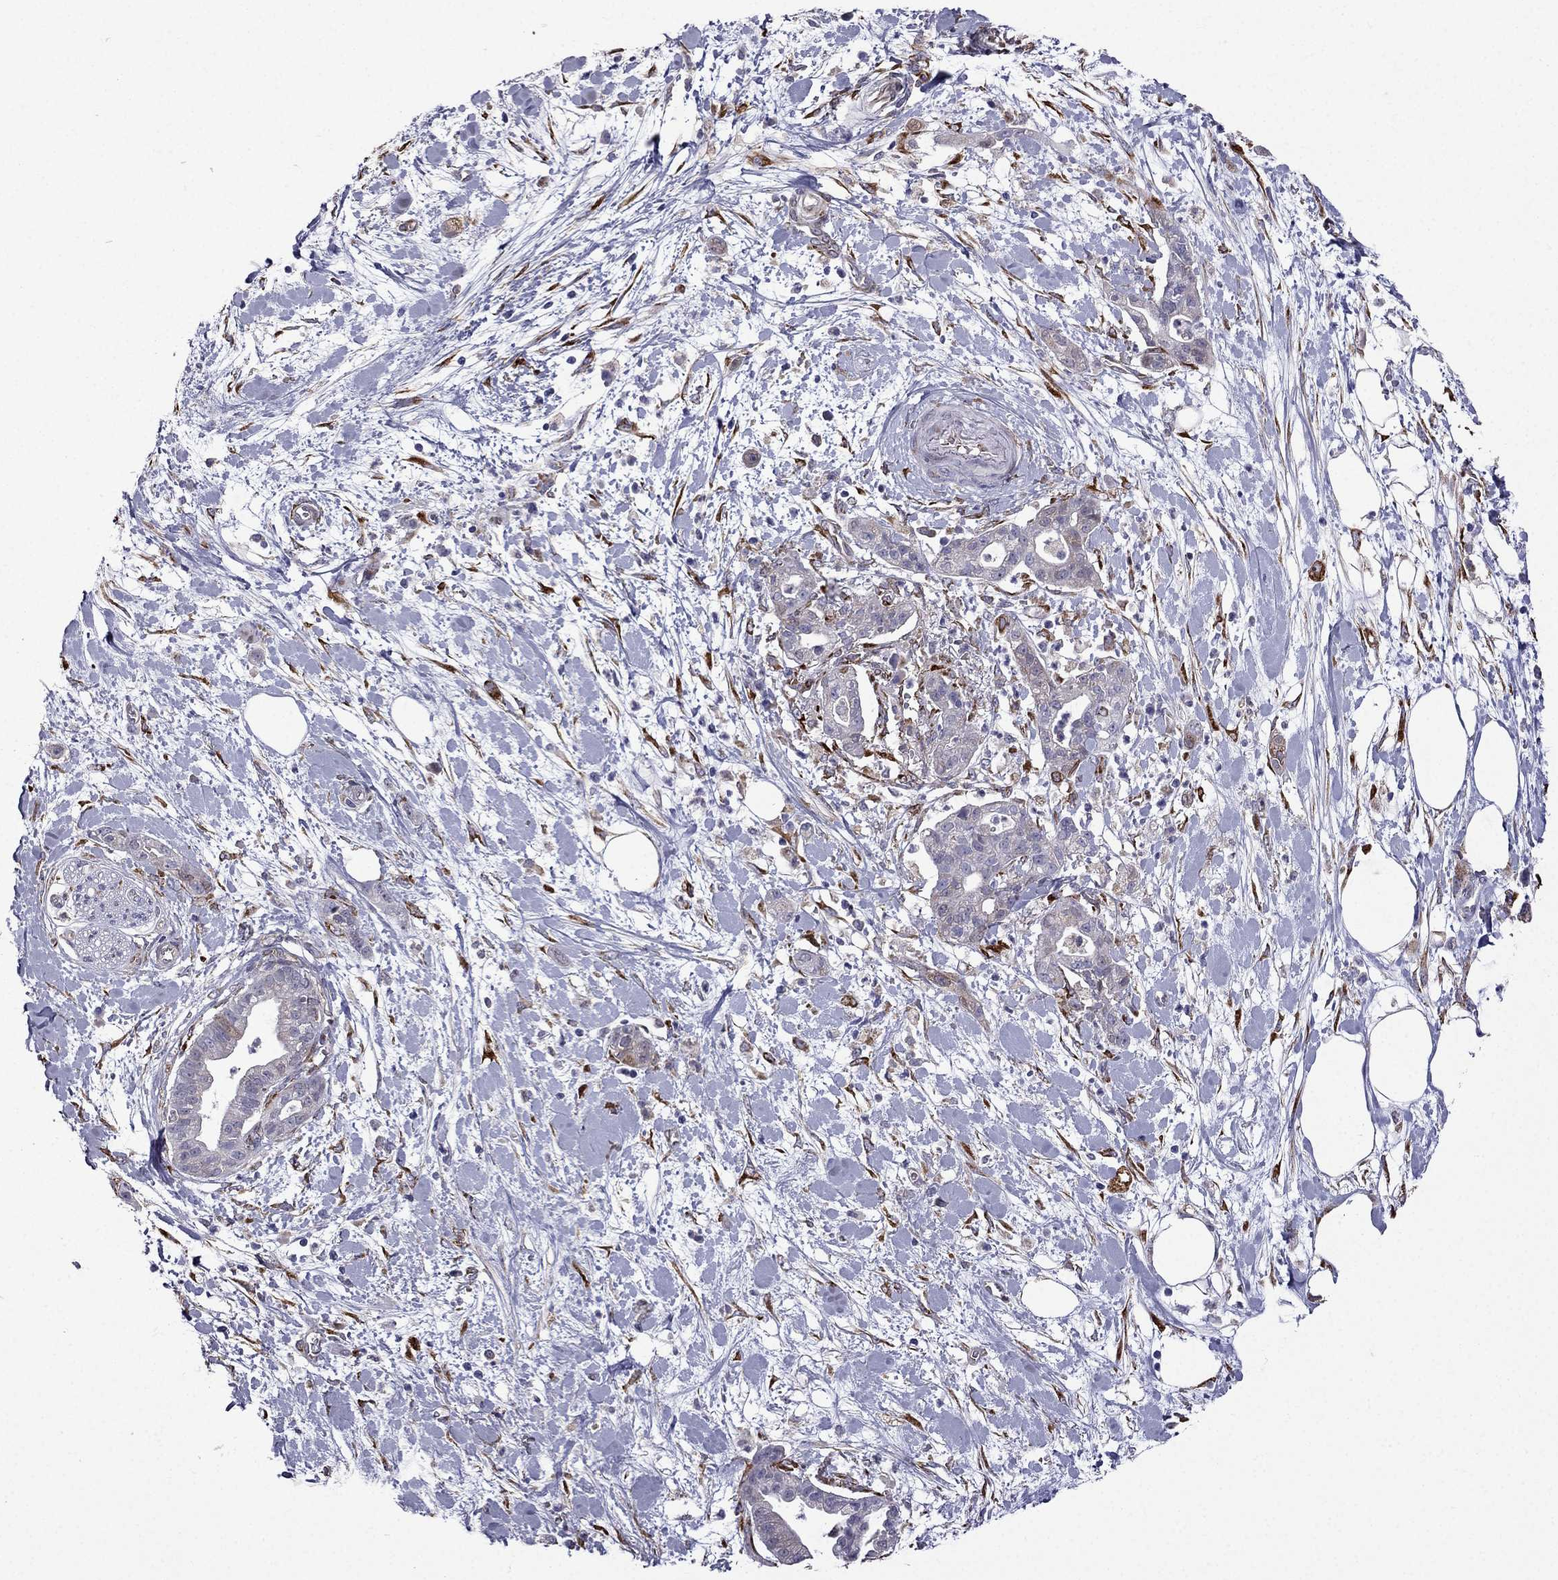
{"staining": {"intensity": "negative", "quantity": "none", "location": "none"}, "tissue": "pancreatic cancer", "cell_type": "Tumor cells", "image_type": "cancer", "snomed": [{"axis": "morphology", "description": "Normal tissue, NOS"}, {"axis": "morphology", "description": "Adenocarcinoma, NOS"}, {"axis": "topography", "description": "Lymph node"}, {"axis": "topography", "description": "Pancreas"}], "caption": "Tumor cells are negative for protein expression in human pancreatic cancer (adenocarcinoma).", "gene": "IKBIP", "patient": {"sex": "female", "age": 58}}